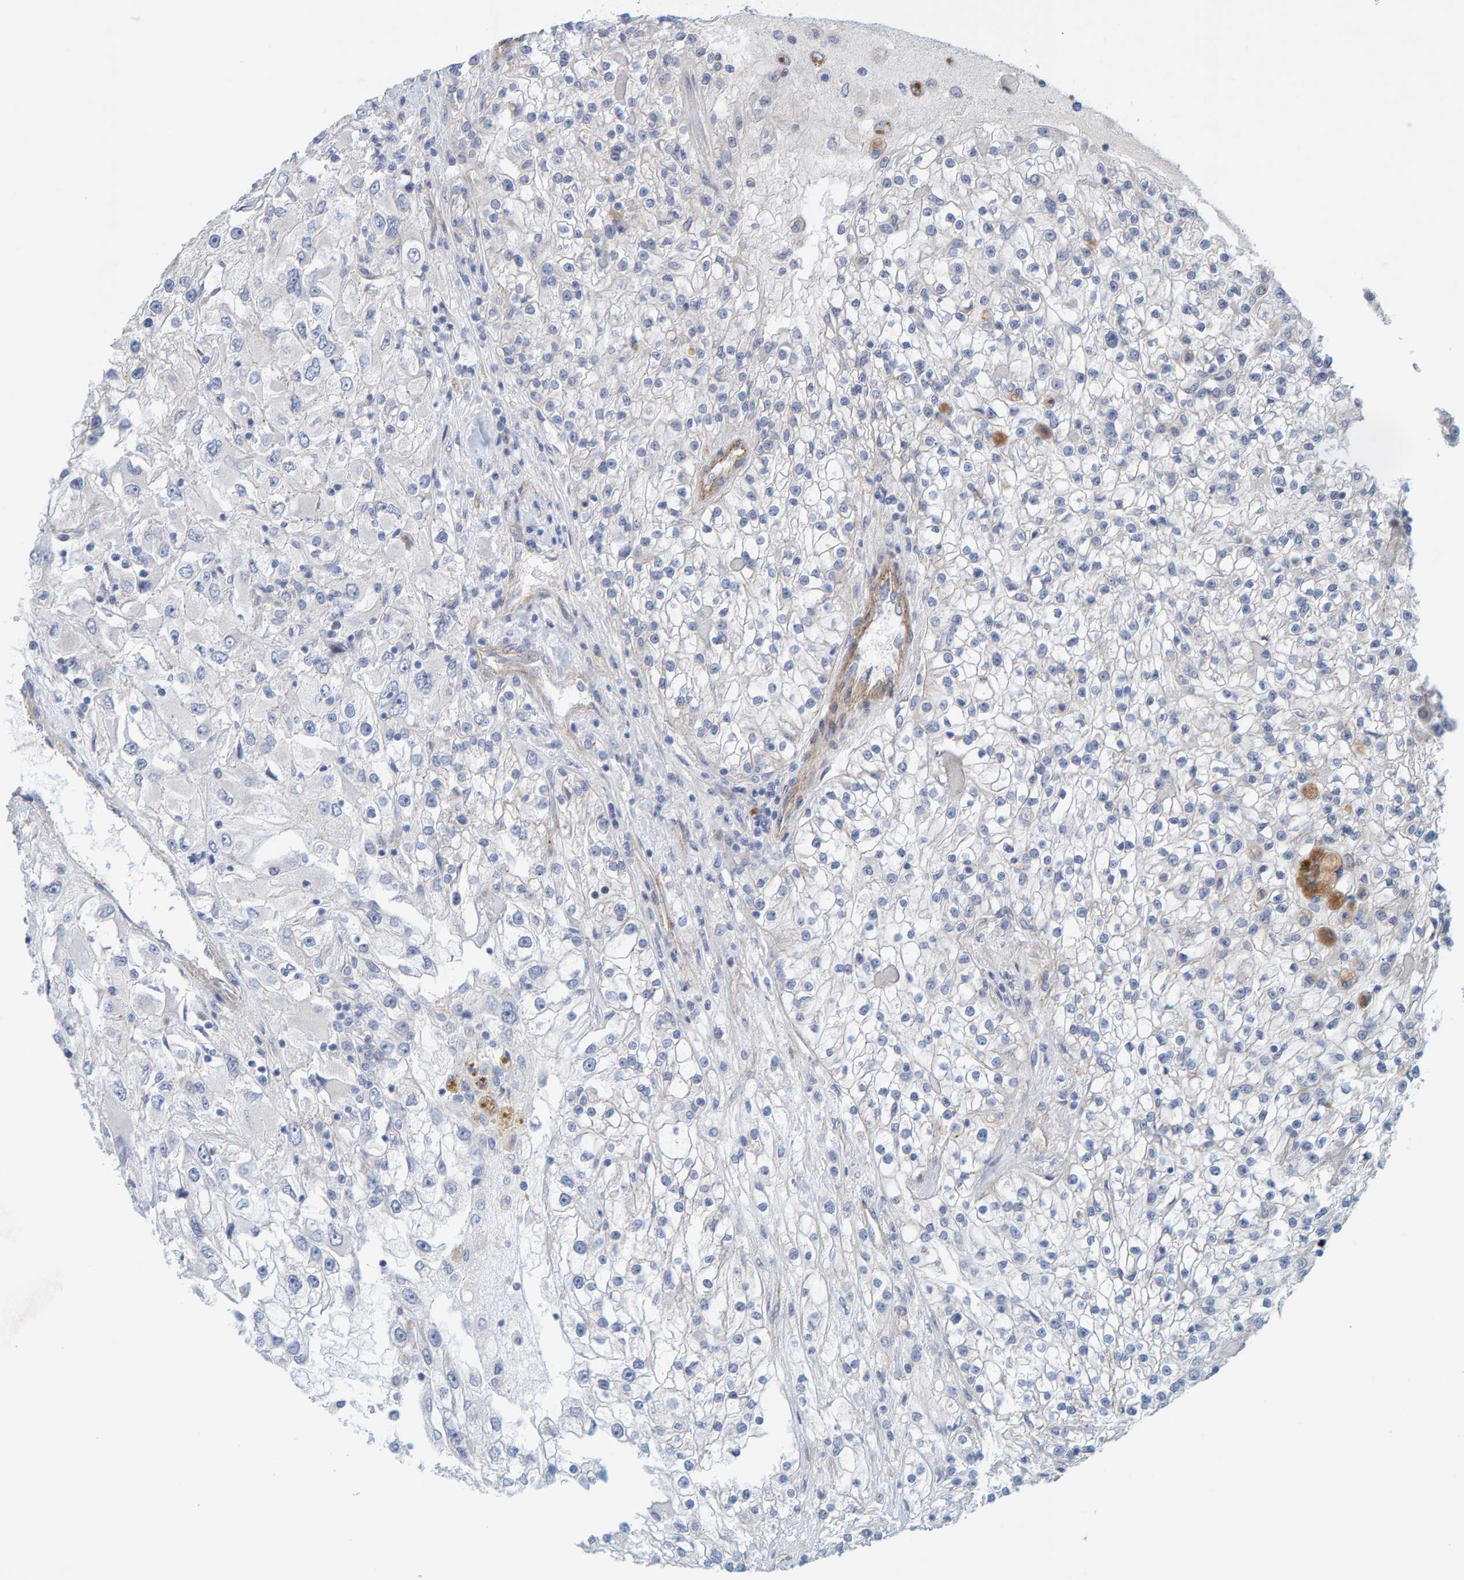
{"staining": {"intensity": "negative", "quantity": "none", "location": "none"}, "tissue": "renal cancer", "cell_type": "Tumor cells", "image_type": "cancer", "snomed": [{"axis": "morphology", "description": "Adenocarcinoma, NOS"}, {"axis": "topography", "description": "Kidney"}], "caption": "This is a image of IHC staining of adenocarcinoma (renal), which shows no expression in tumor cells.", "gene": "KRBA2", "patient": {"sex": "female", "age": 52}}